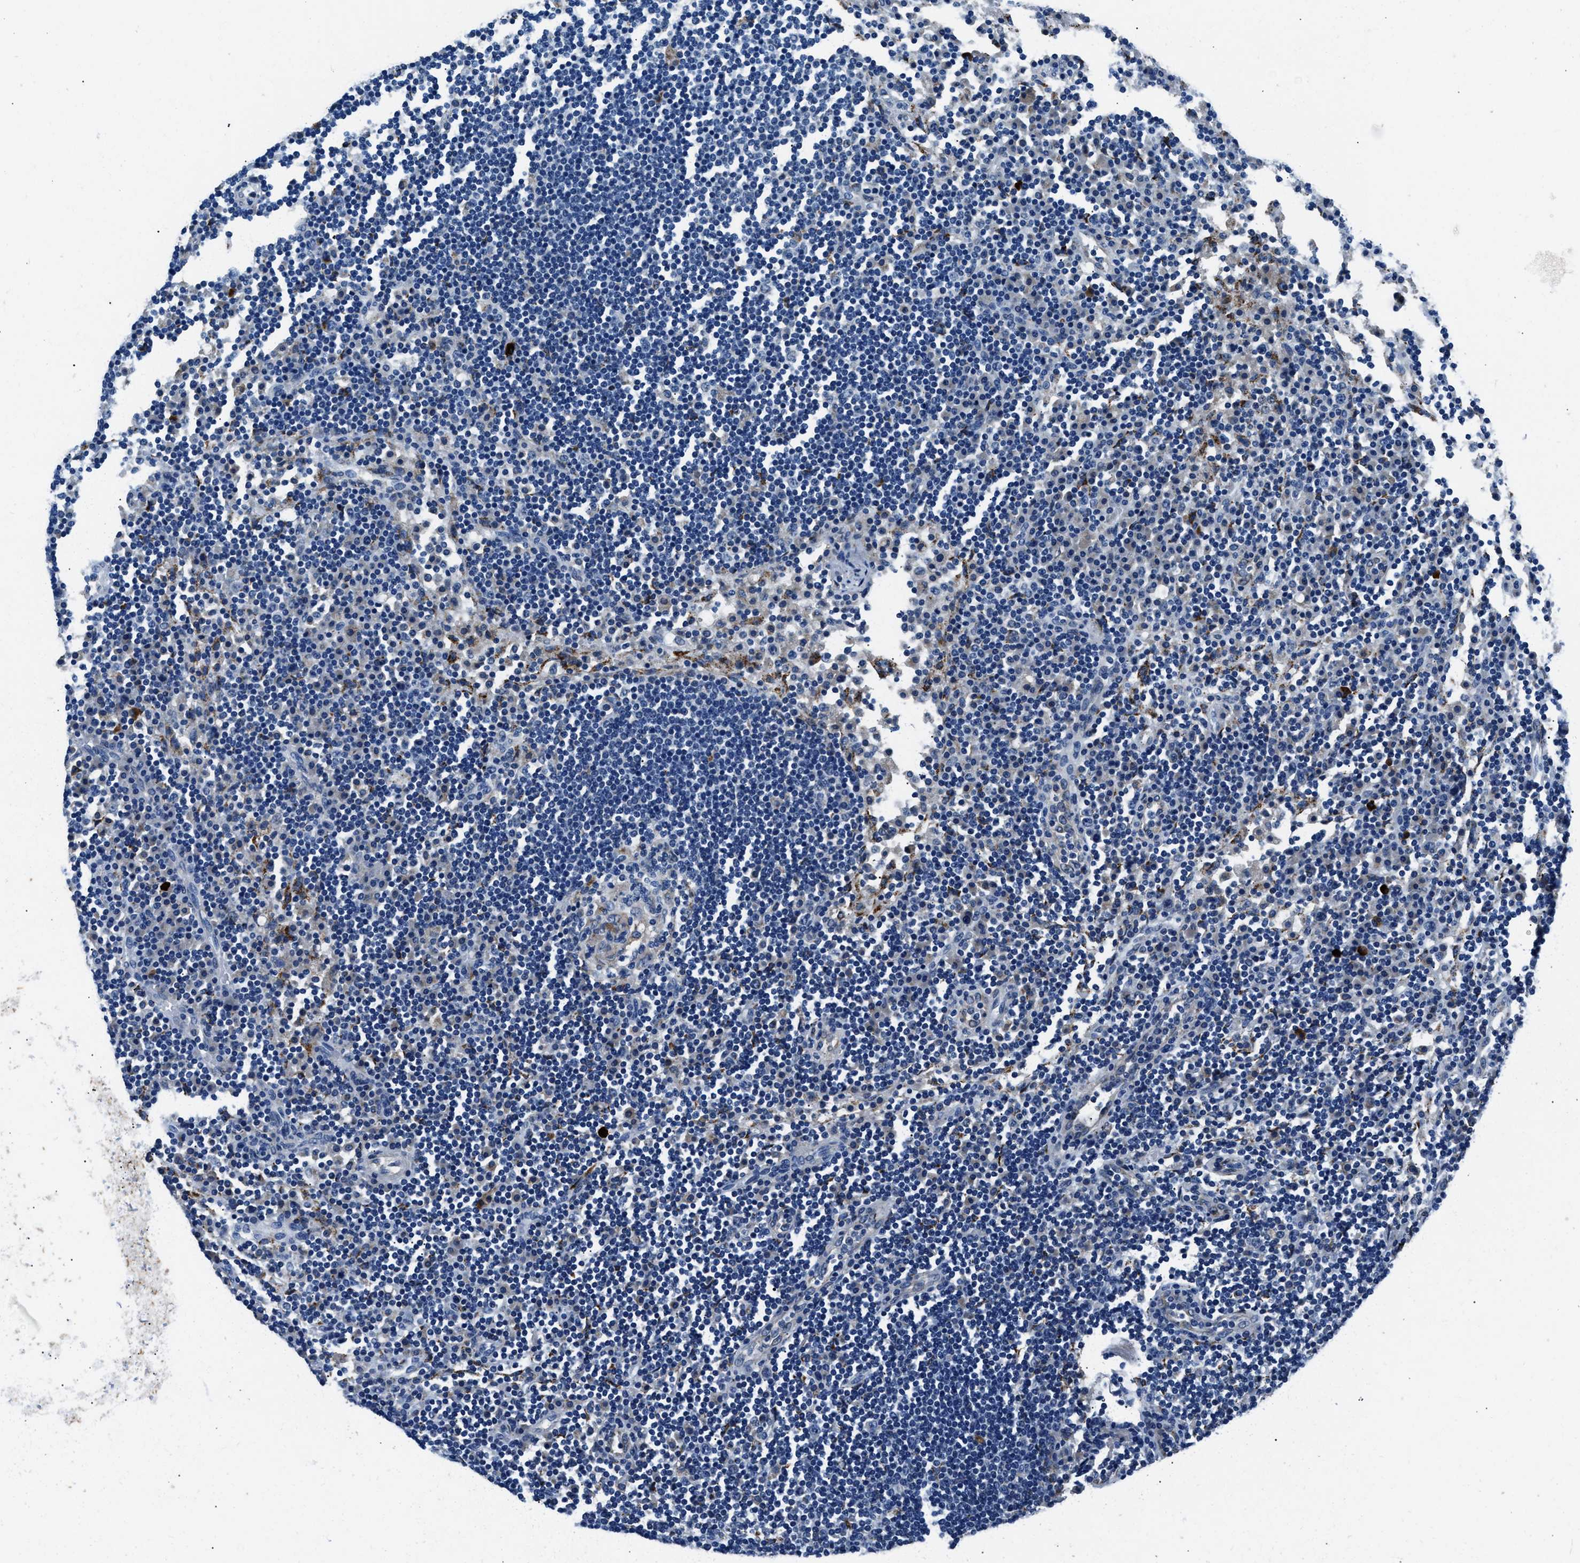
{"staining": {"intensity": "negative", "quantity": "none", "location": "none"}, "tissue": "lymph node", "cell_type": "Germinal center cells", "image_type": "normal", "snomed": [{"axis": "morphology", "description": "Normal tissue, NOS"}, {"axis": "topography", "description": "Lymph node"}], "caption": "Germinal center cells show no significant protein expression in unremarkable lymph node.", "gene": "PRTFDC1", "patient": {"sex": "female", "age": 53}}